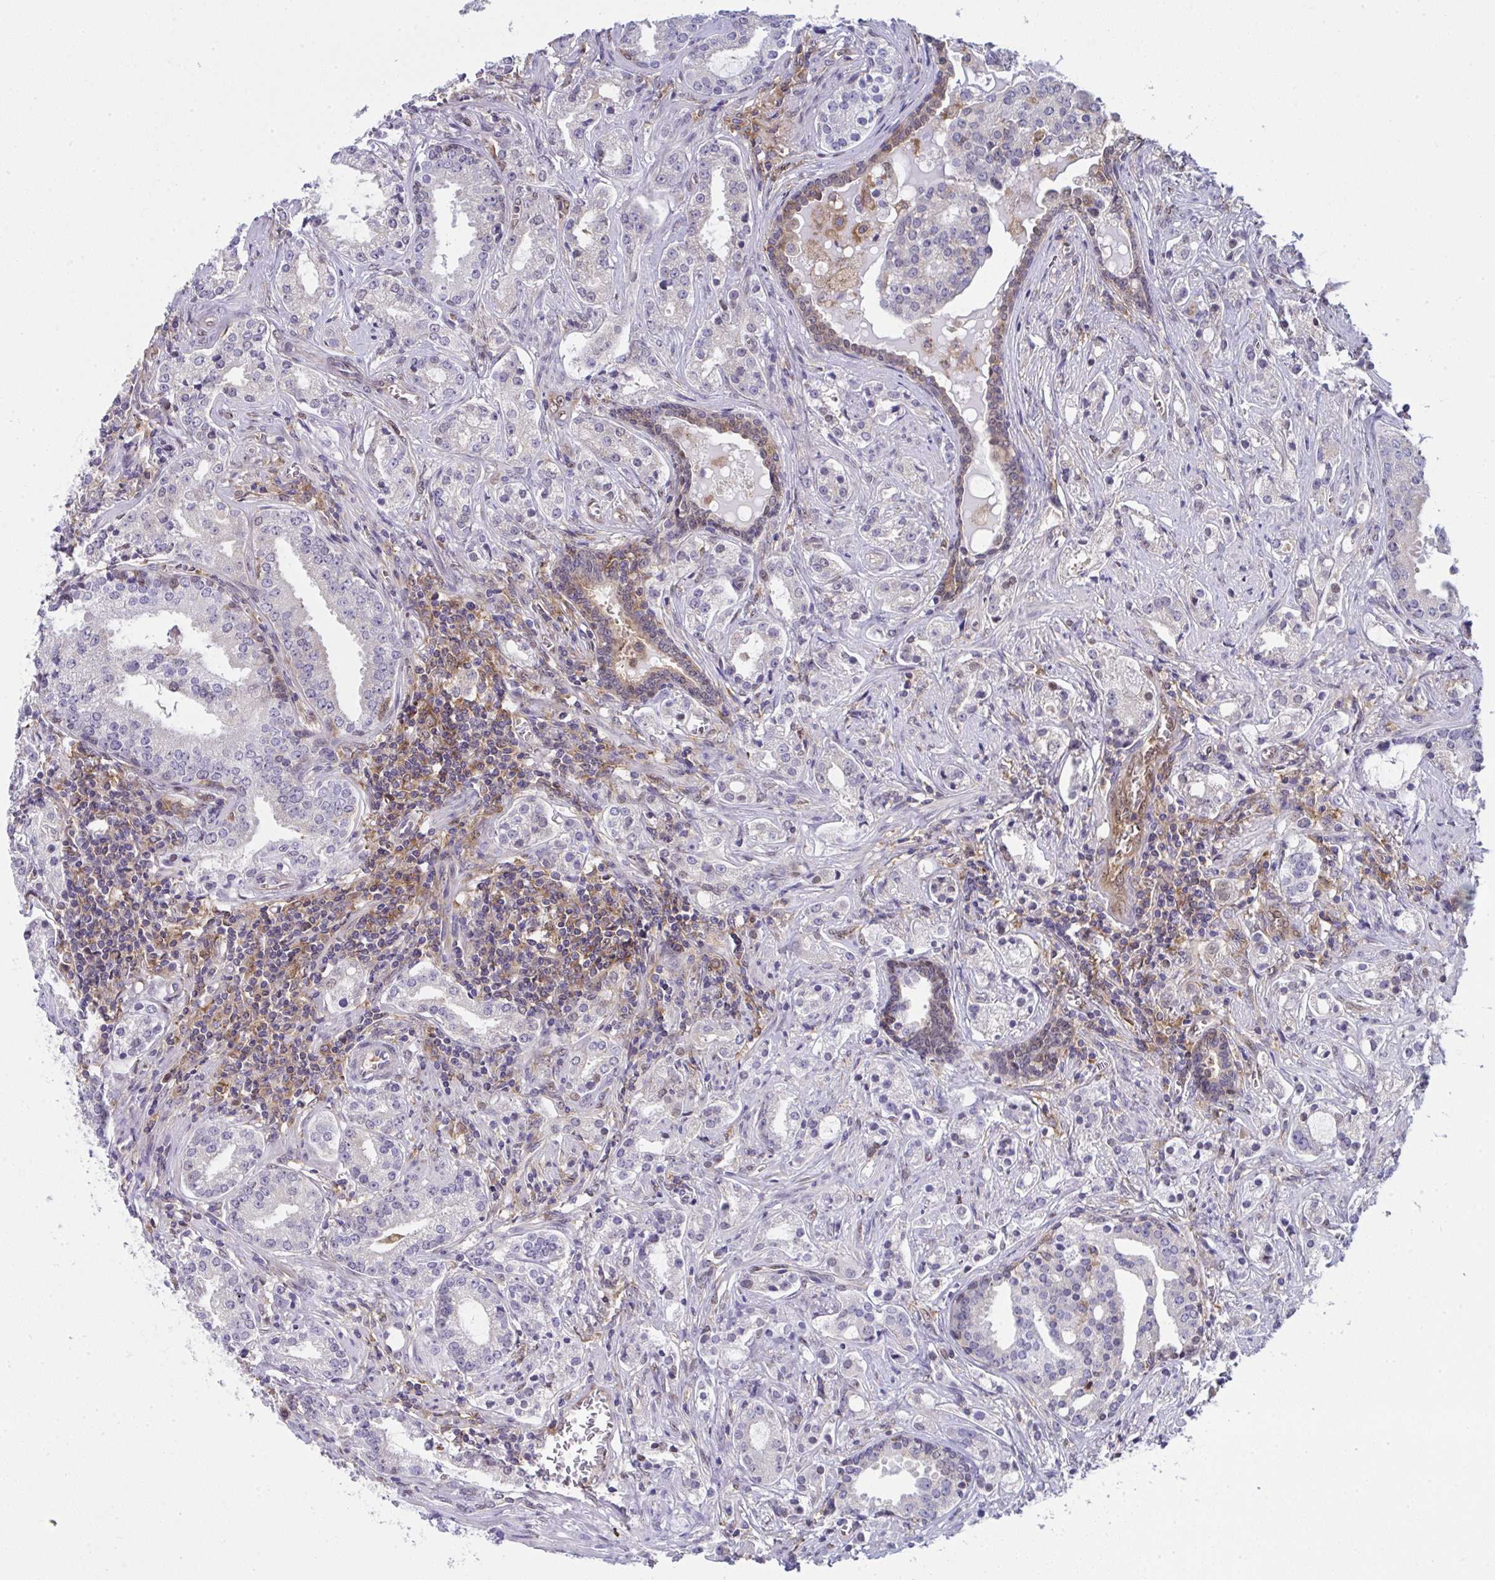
{"staining": {"intensity": "negative", "quantity": "none", "location": "none"}, "tissue": "prostate cancer", "cell_type": "Tumor cells", "image_type": "cancer", "snomed": [{"axis": "morphology", "description": "Adenocarcinoma, Medium grade"}, {"axis": "topography", "description": "Prostate"}], "caption": "Protein analysis of adenocarcinoma (medium-grade) (prostate) shows no significant positivity in tumor cells. (DAB immunohistochemistry (IHC) visualized using brightfield microscopy, high magnification).", "gene": "ALDH16A1", "patient": {"sex": "male", "age": 57}}